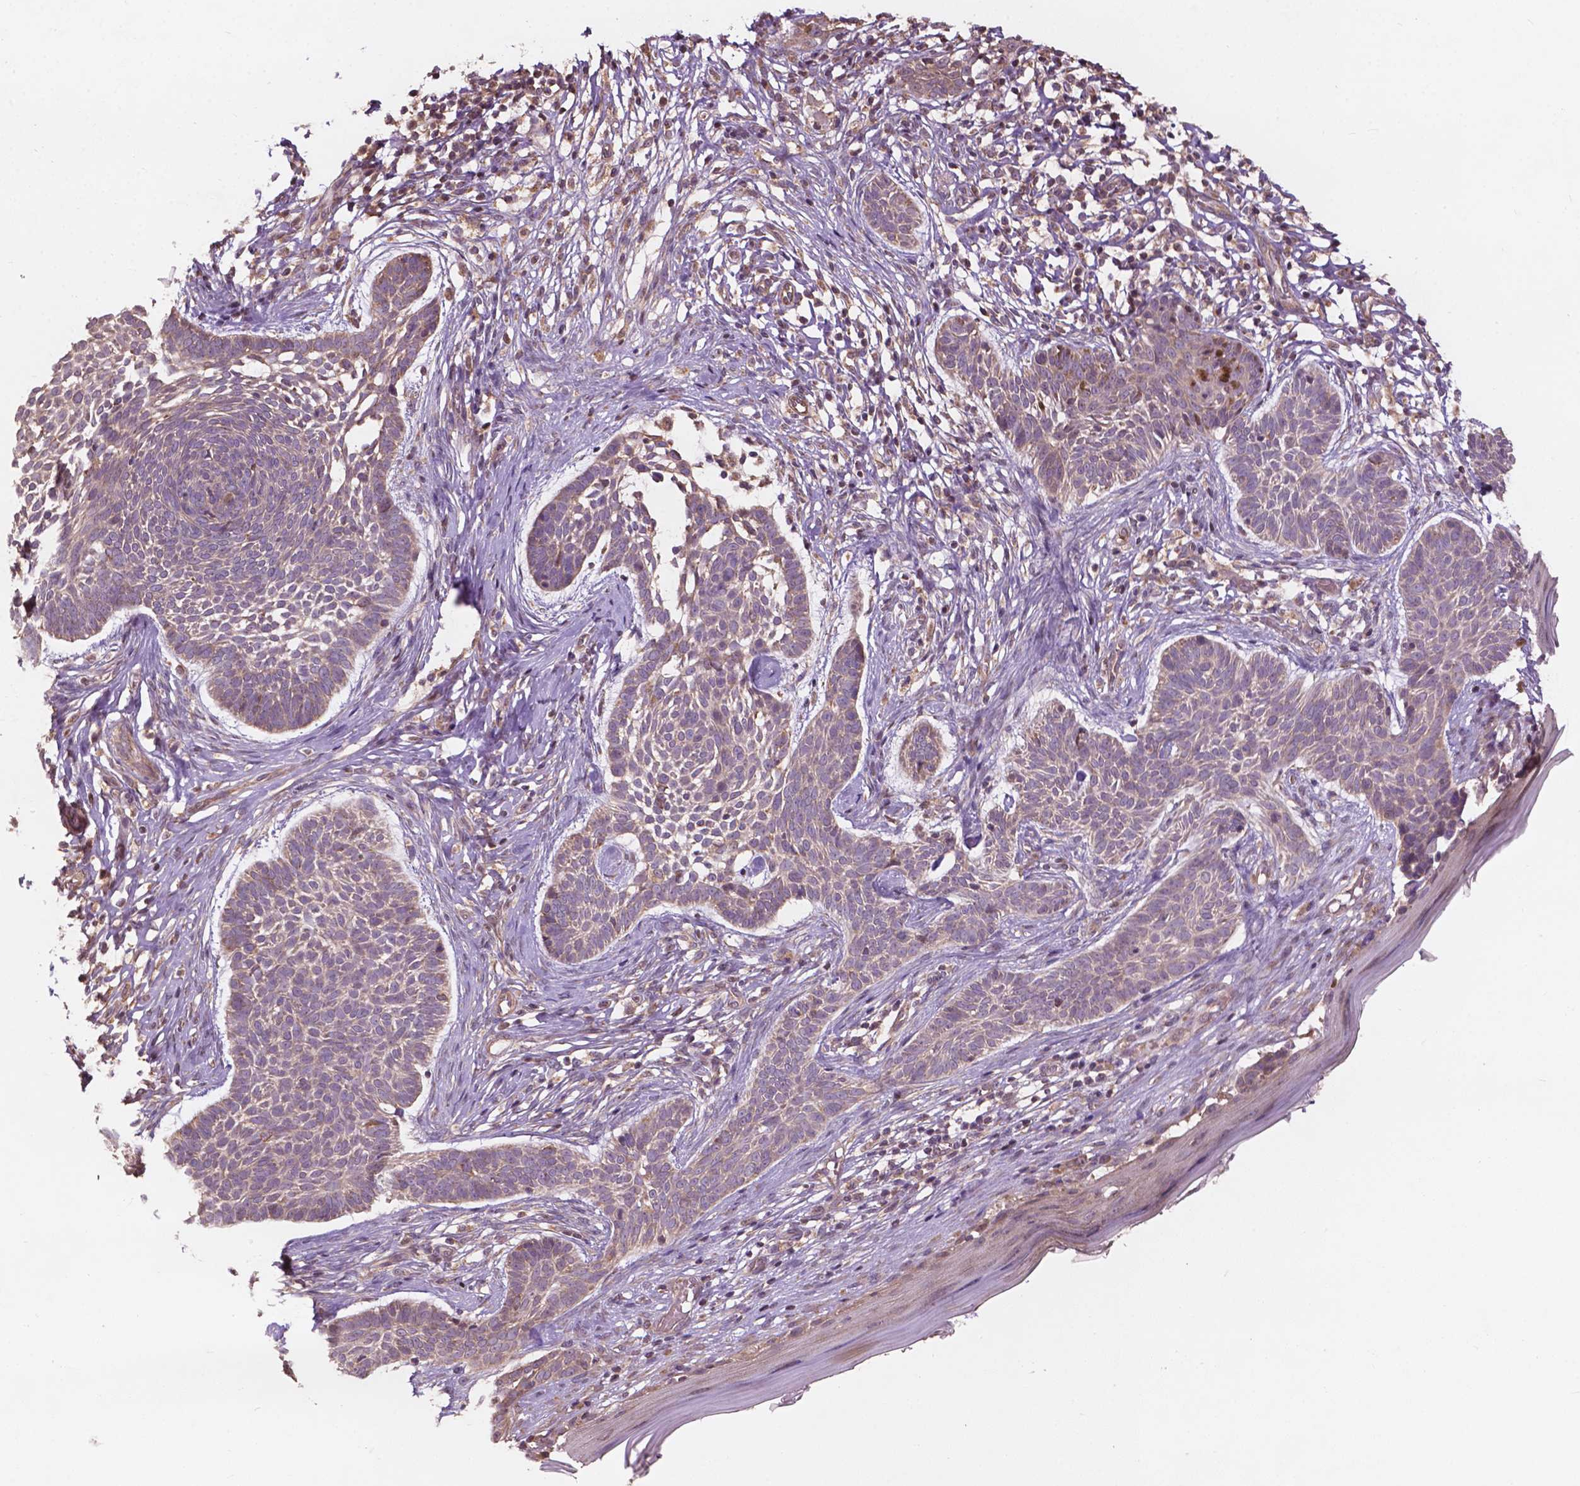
{"staining": {"intensity": "weak", "quantity": ">75%", "location": "cytoplasmic/membranous"}, "tissue": "skin cancer", "cell_type": "Tumor cells", "image_type": "cancer", "snomed": [{"axis": "morphology", "description": "Basal cell carcinoma"}, {"axis": "topography", "description": "Skin"}], "caption": "Tumor cells demonstrate weak cytoplasmic/membranous expression in about >75% of cells in skin cancer. (DAB (3,3'-diaminobenzidine) IHC, brown staining for protein, blue staining for nuclei).", "gene": "CDC42BPA", "patient": {"sex": "male", "age": 85}}